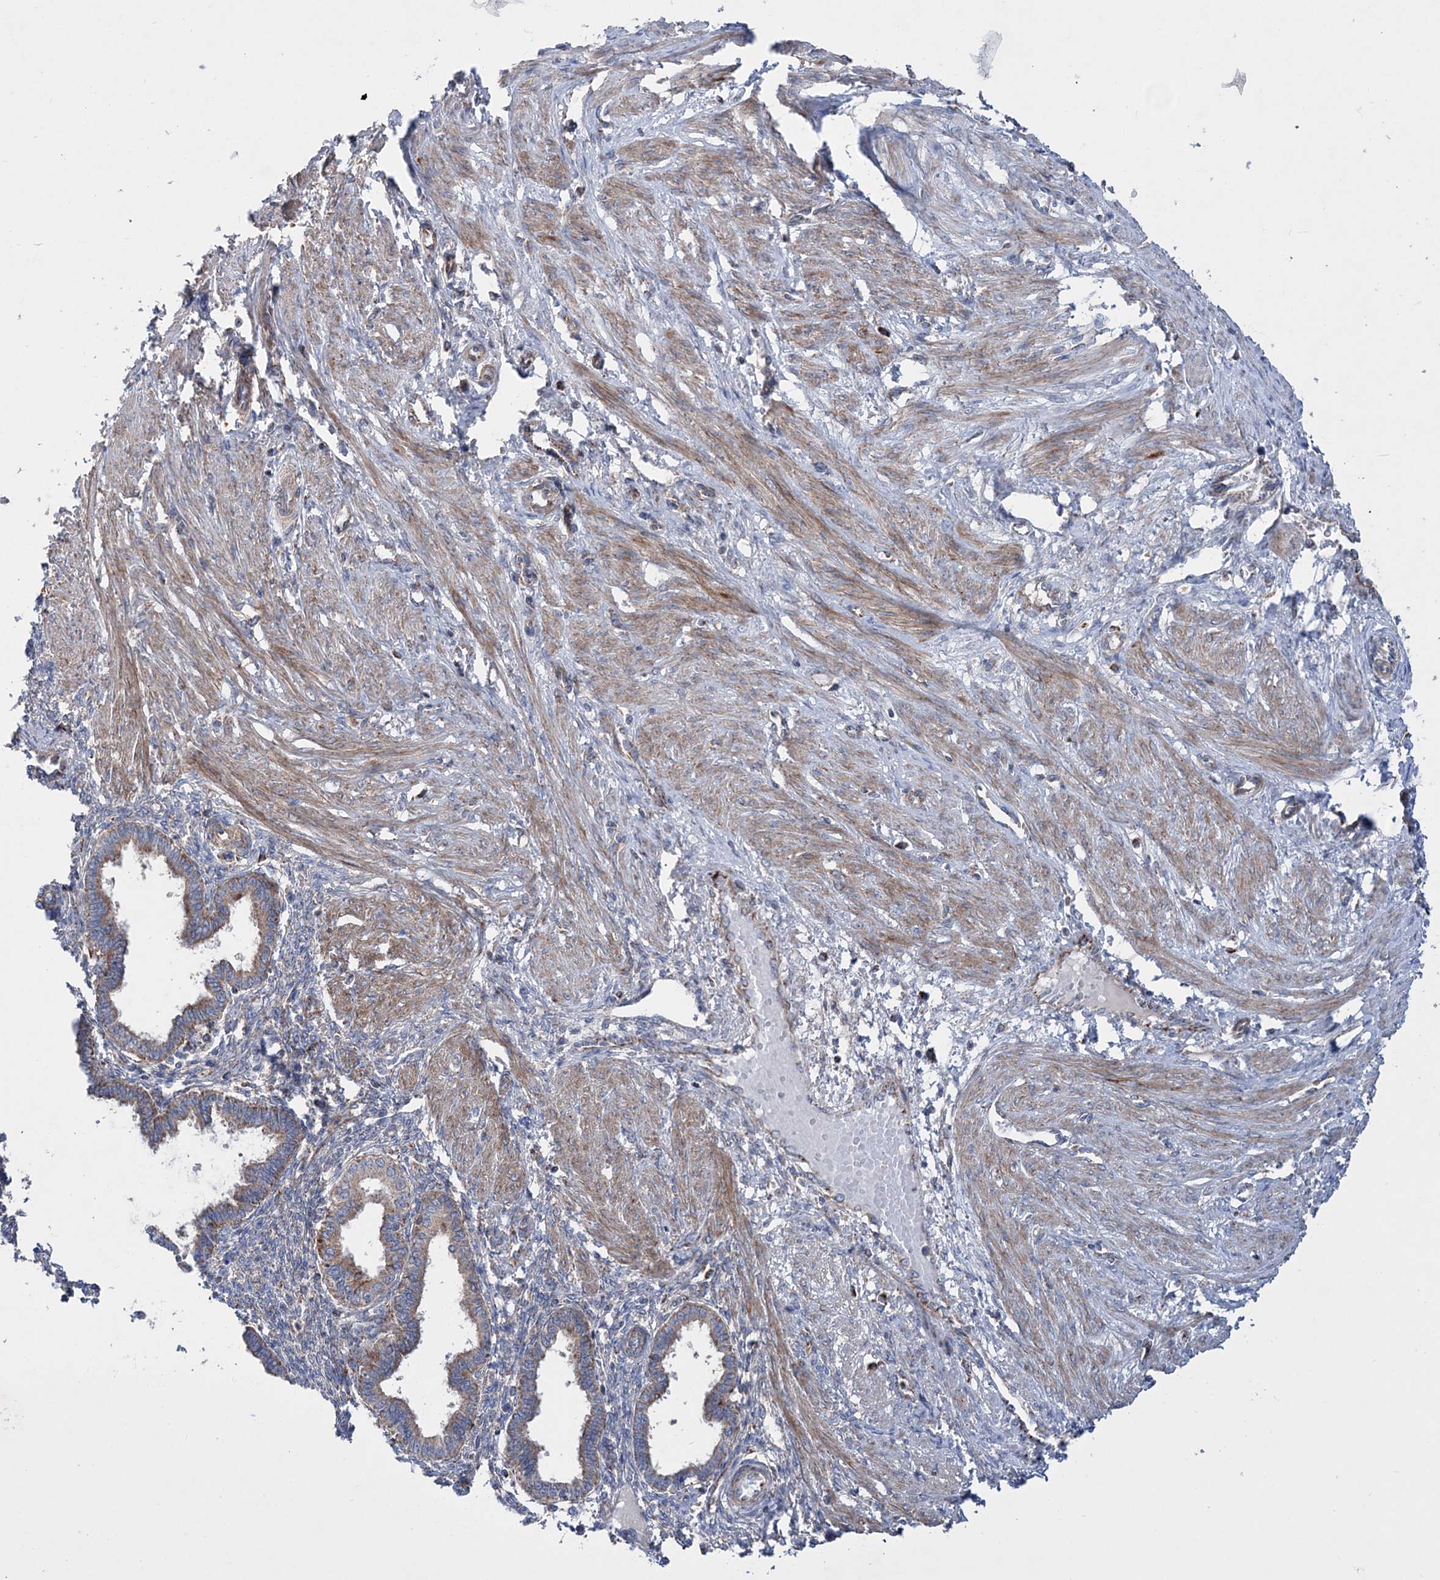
{"staining": {"intensity": "weak", "quantity": "25%-75%", "location": "cytoplasmic/membranous"}, "tissue": "endometrium", "cell_type": "Cells in endometrial stroma", "image_type": "normal", "snomed": [{"axis": "morphology", "description": "Normal tissue, NOS"}, {"axis": "topography", "description": "Endometrium"}], "caption": "Brown immunohistochemical staining in benign endometrium demonstrates weak cytoplasmic/membranous positivity in approximately 25%-75% of cells in endometrial stroma.", "gene": "NGLY1", "patient": {"sex": "female", "age": 33}}